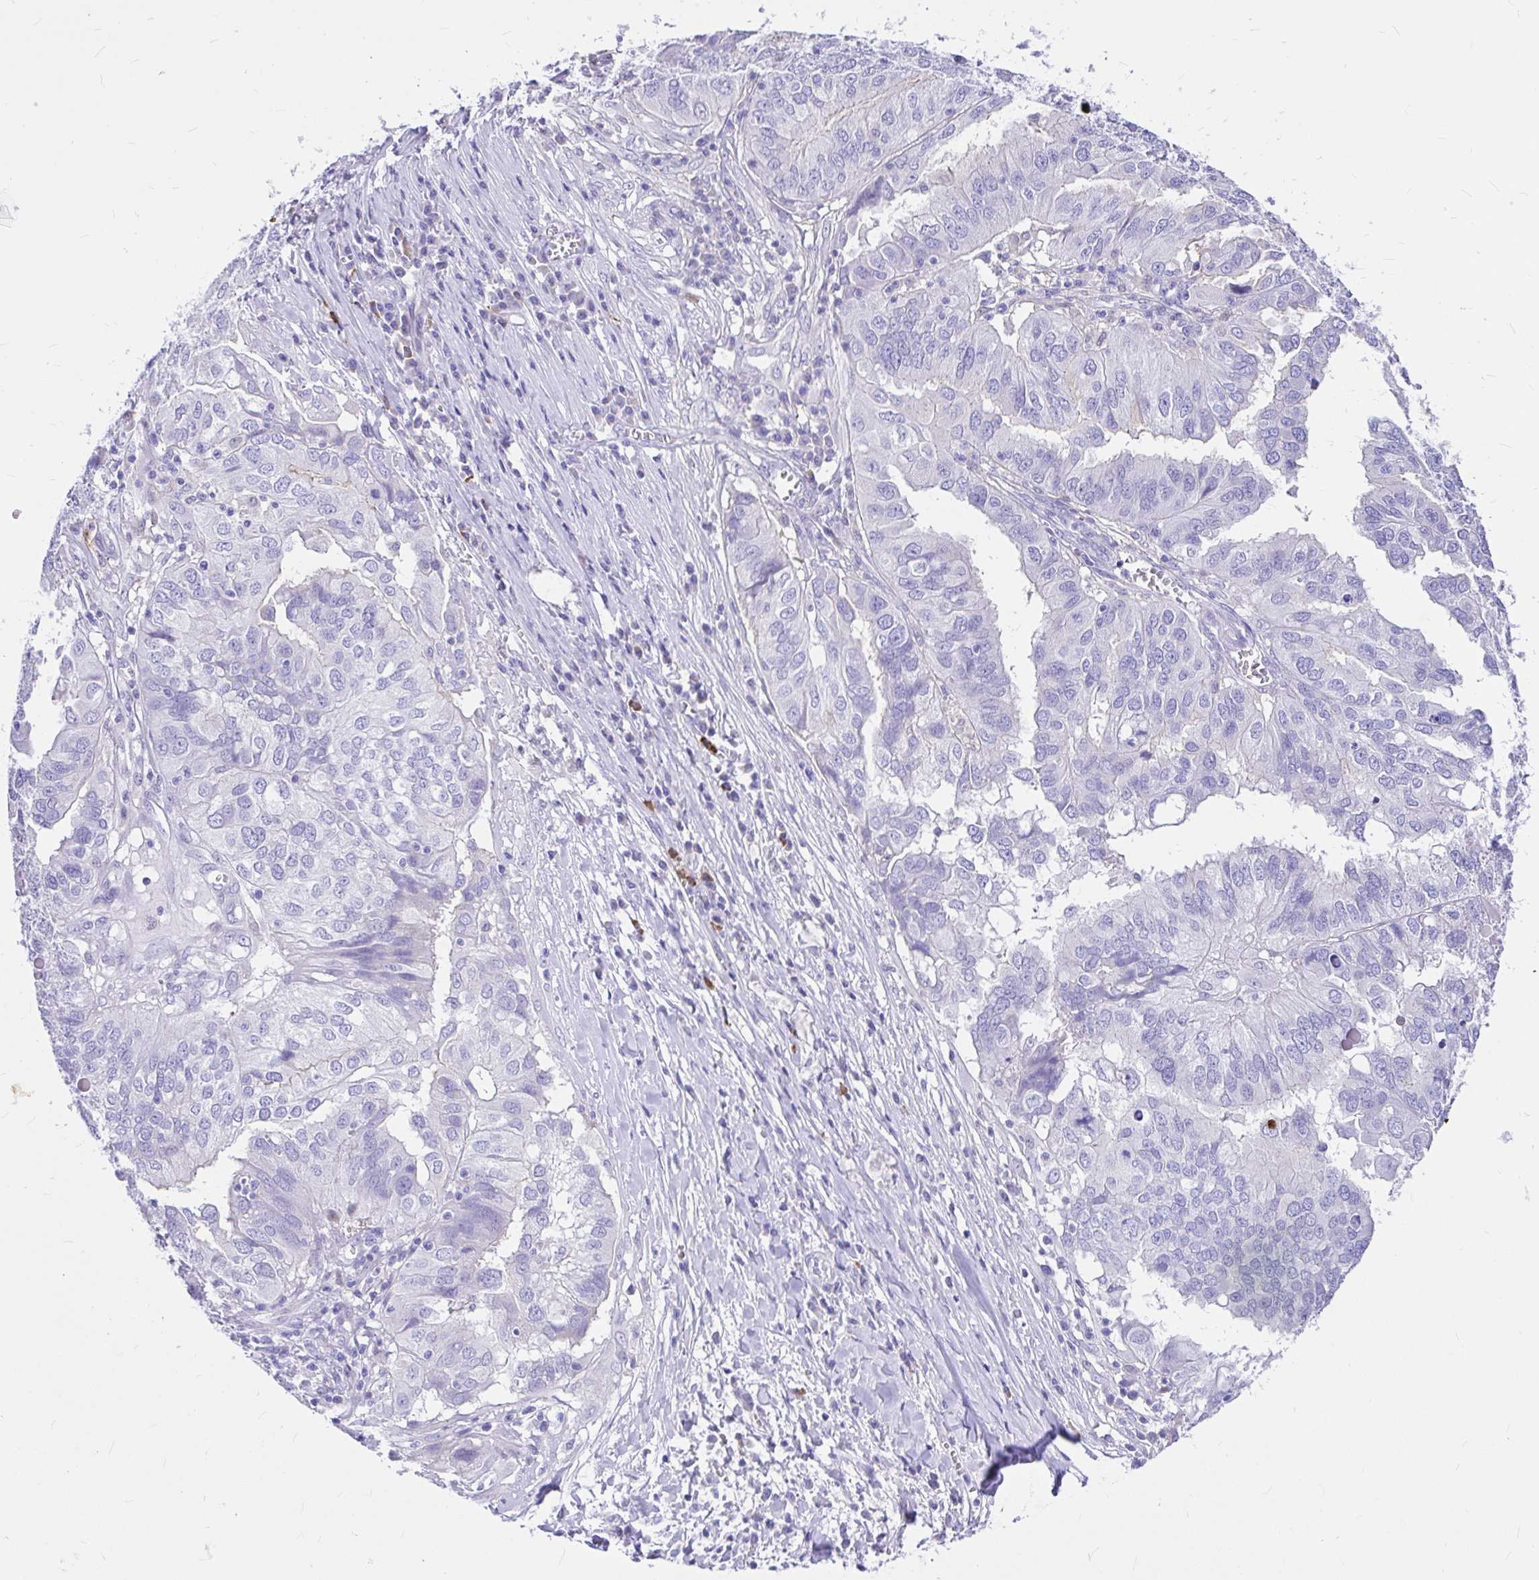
{"staining": {"intensity": "negative", "quantity": "none", "location": "none"}, "tissue": "ovarian cancer", "cell_type": "Tumor cells", "image_type": "cancer", "snomed": [{"axis": "morphology", "description": "Cystadenocarcinoma, serous, NOS"}, {"axis": "topography", "description": "Ovary"}], "caption": "DAB (3,3'-diaminobenzidine) immunohistochemical staining of ovarian cancer displays no significant positivity in tumor cells.", "gene": "CLEC1B", "patient": {"sex": "female", "age": 79}}